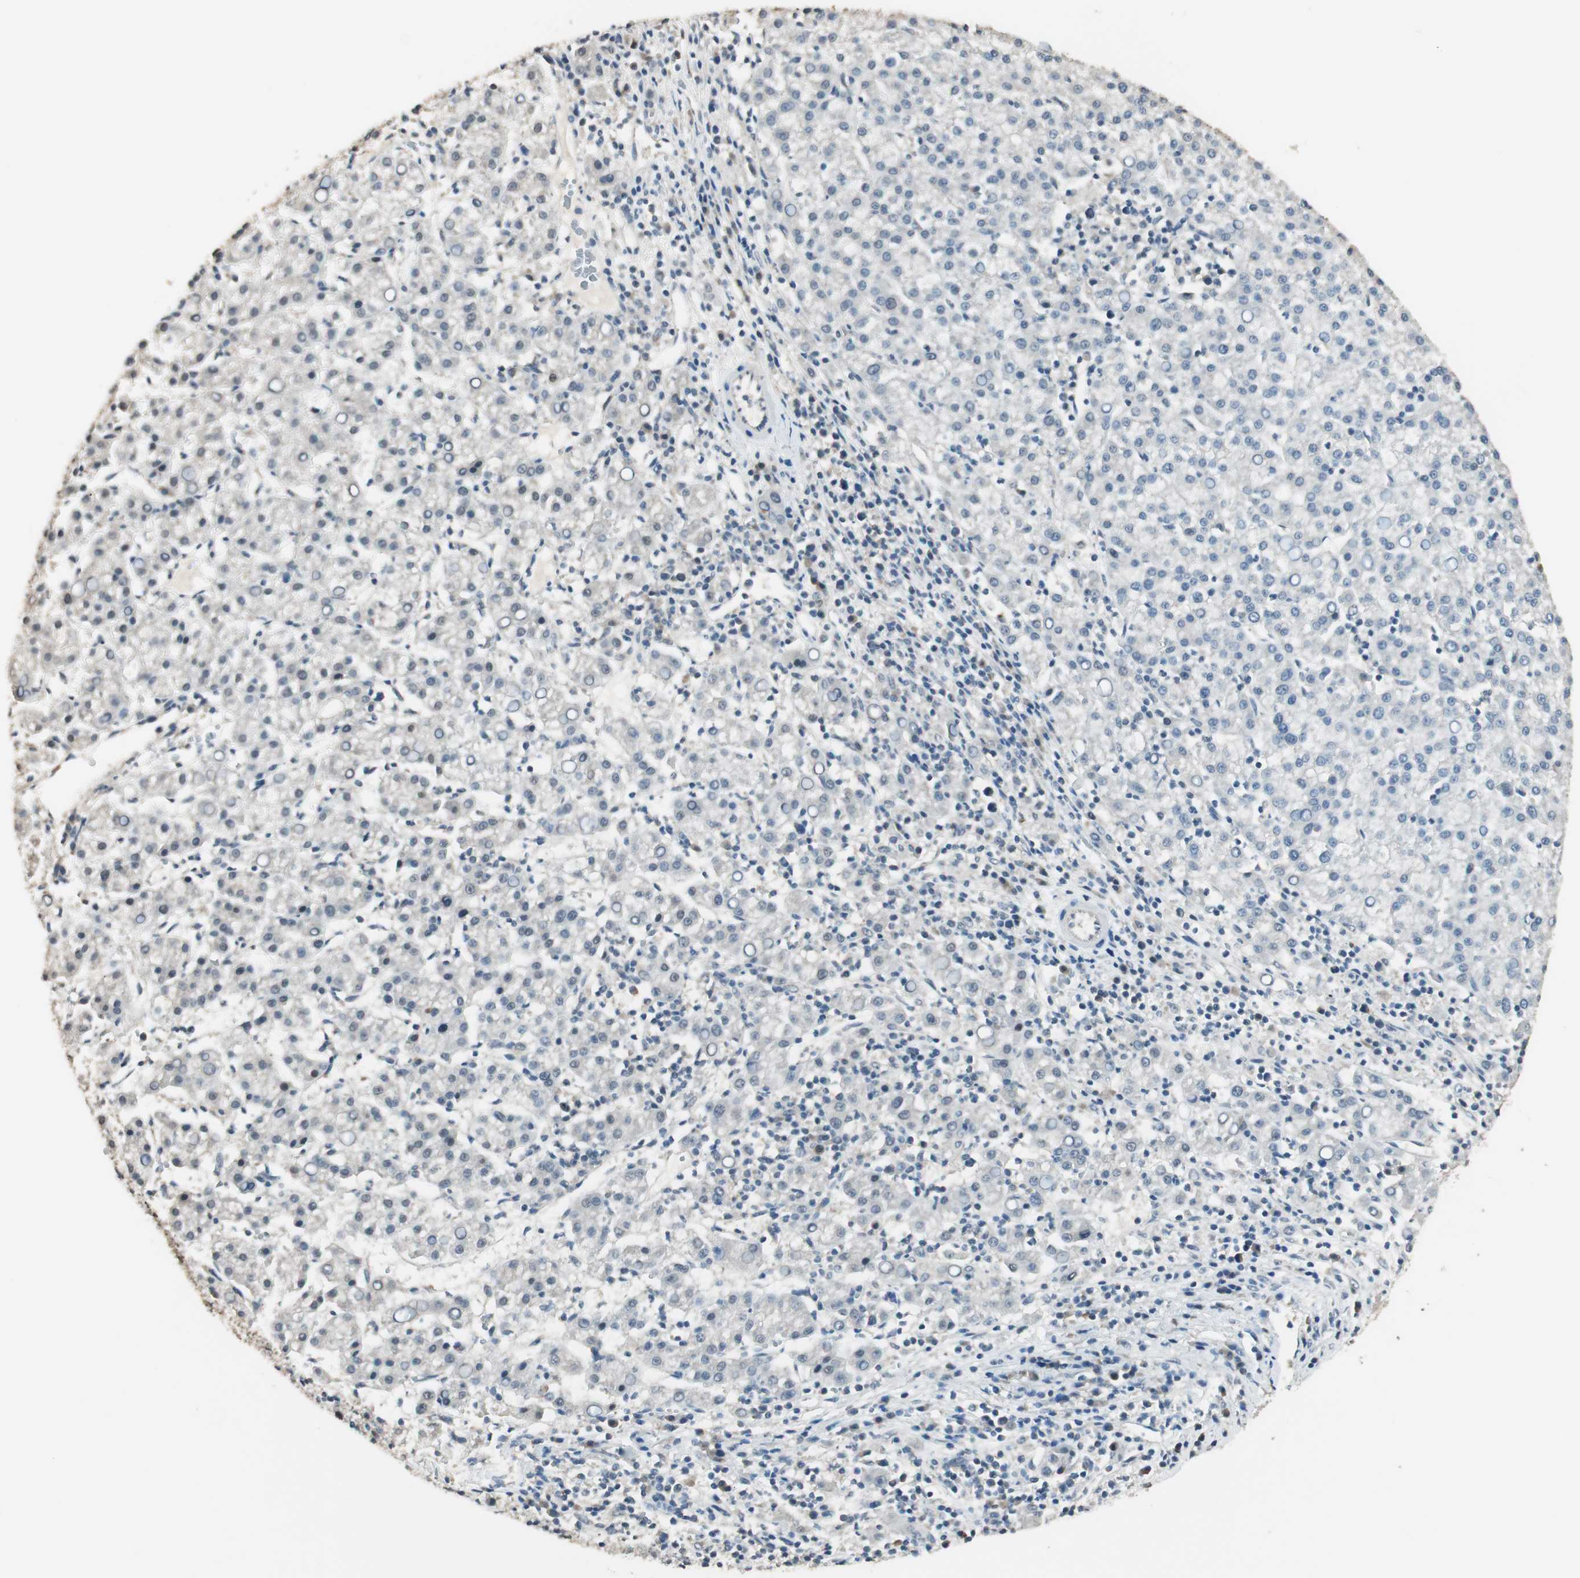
{"staining": {"intensity": "negative", "quantity": "none", "location": "none"}, "tissue": "liver cancer", "cell_type": "Tumor cells", "image_type": "cancer", "snomed": [{"axis": "morphology", "description": "Carcinoma, Hepatocellular, NOS"}, {"axis": "topography", "description": "Liver"}], "caption": "Liver hepatocellular carcinoma stained for a protein using IHC shows no staining tumor cells.", "gene": "USP5", "patient": {"sex": "female", "age": 58}}